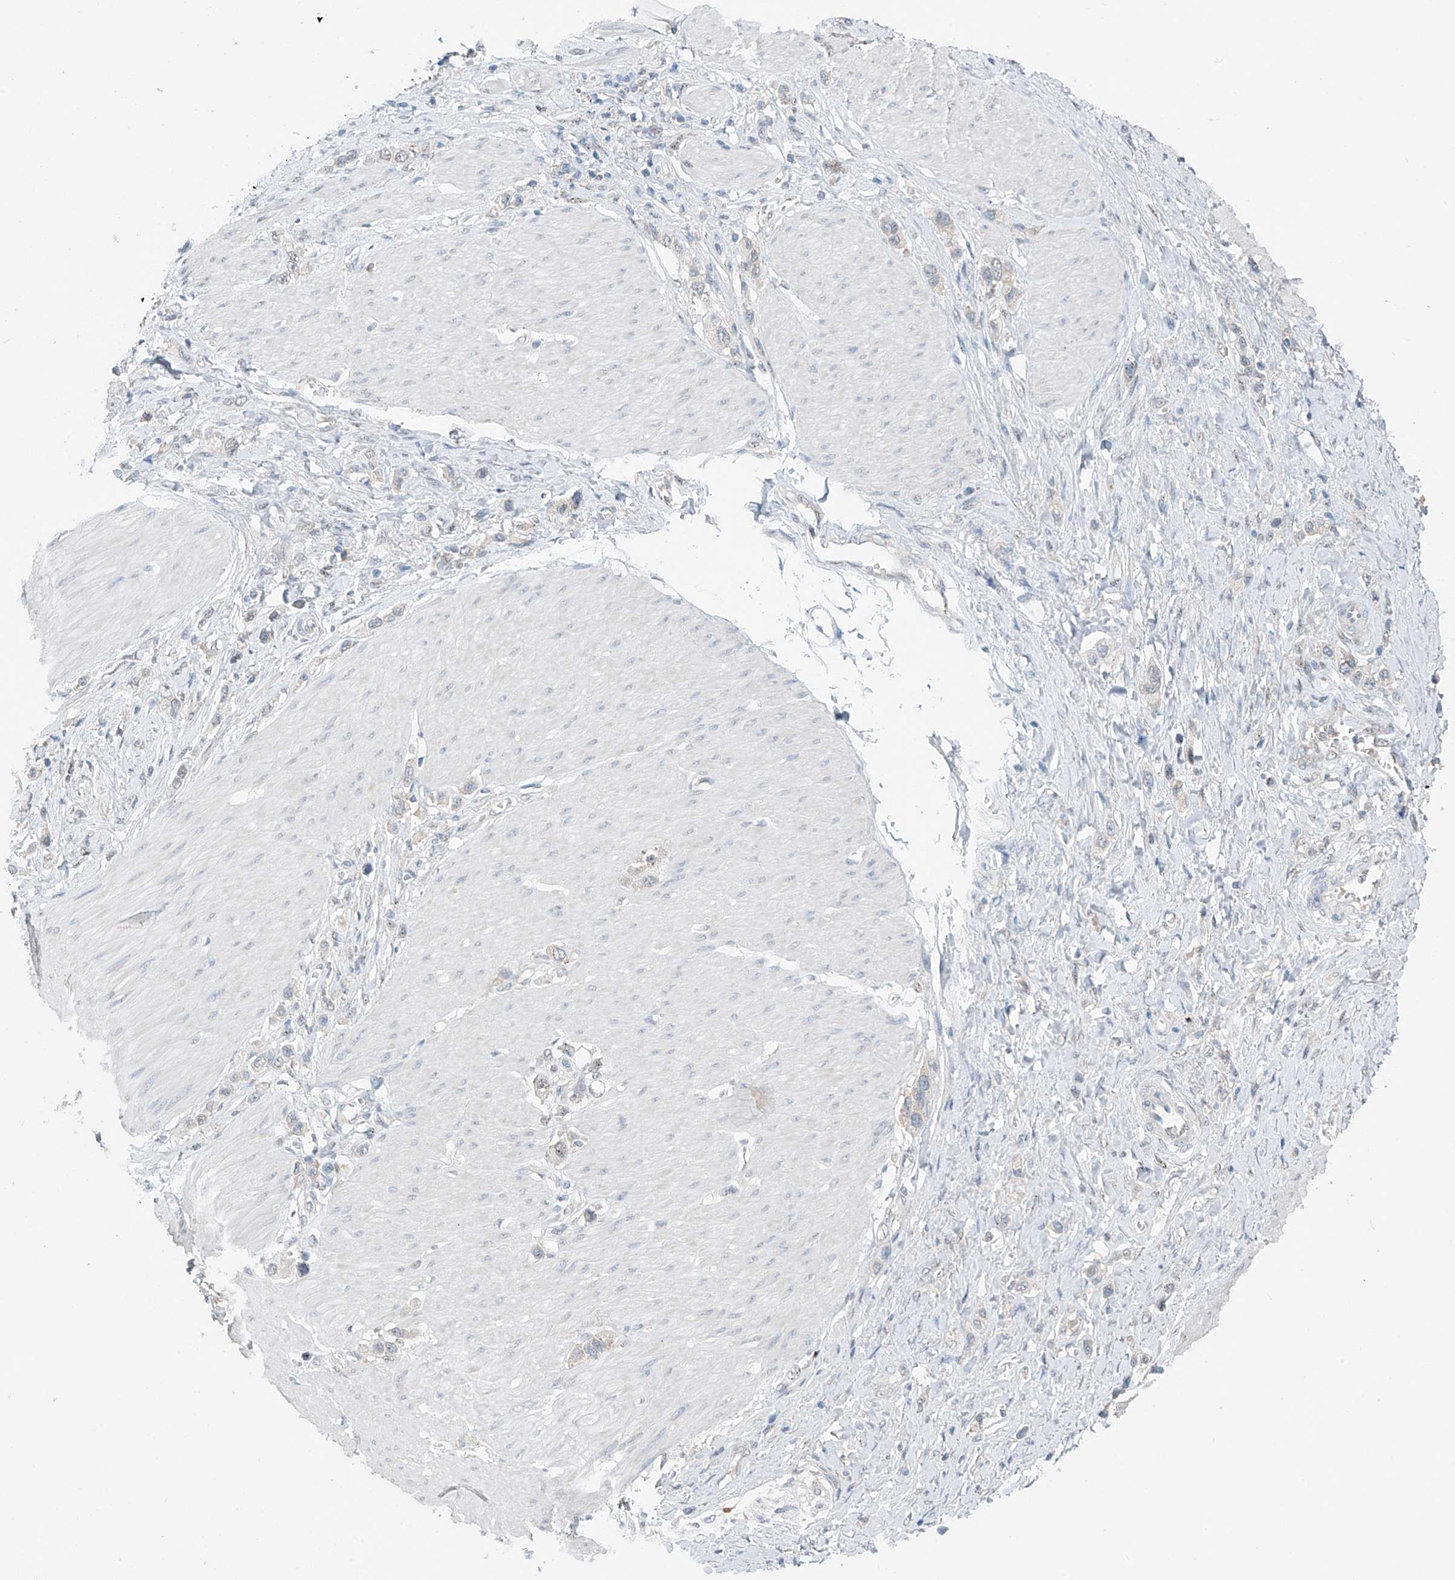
{"staining": {"intensity": "weak", "quantity": "<25%", "location": "nuclear"}, "tissue": "stomach cancer", "cell_type": "Tumor cells", "image_type": "cancer", "snomed": [{"axis": "morphology", "description": "Normal tissue, NOS"}, {"axis": "morphology", "description": "Adenocarcinoma, NOS"}, {"axis": "topography", "description": "Stomach, upper"}, {"axis": "topography", "description": "Stomach"}], "caption": "Immunohistochemistry (IHC) image of neoplastic tissue: stomach cancer (adenocarcinoma) stained with DAB demonstrates no significant protein expression in tumor cells.", "gene": "RPL4", "patient": {"sex": "female", "age": 65}}